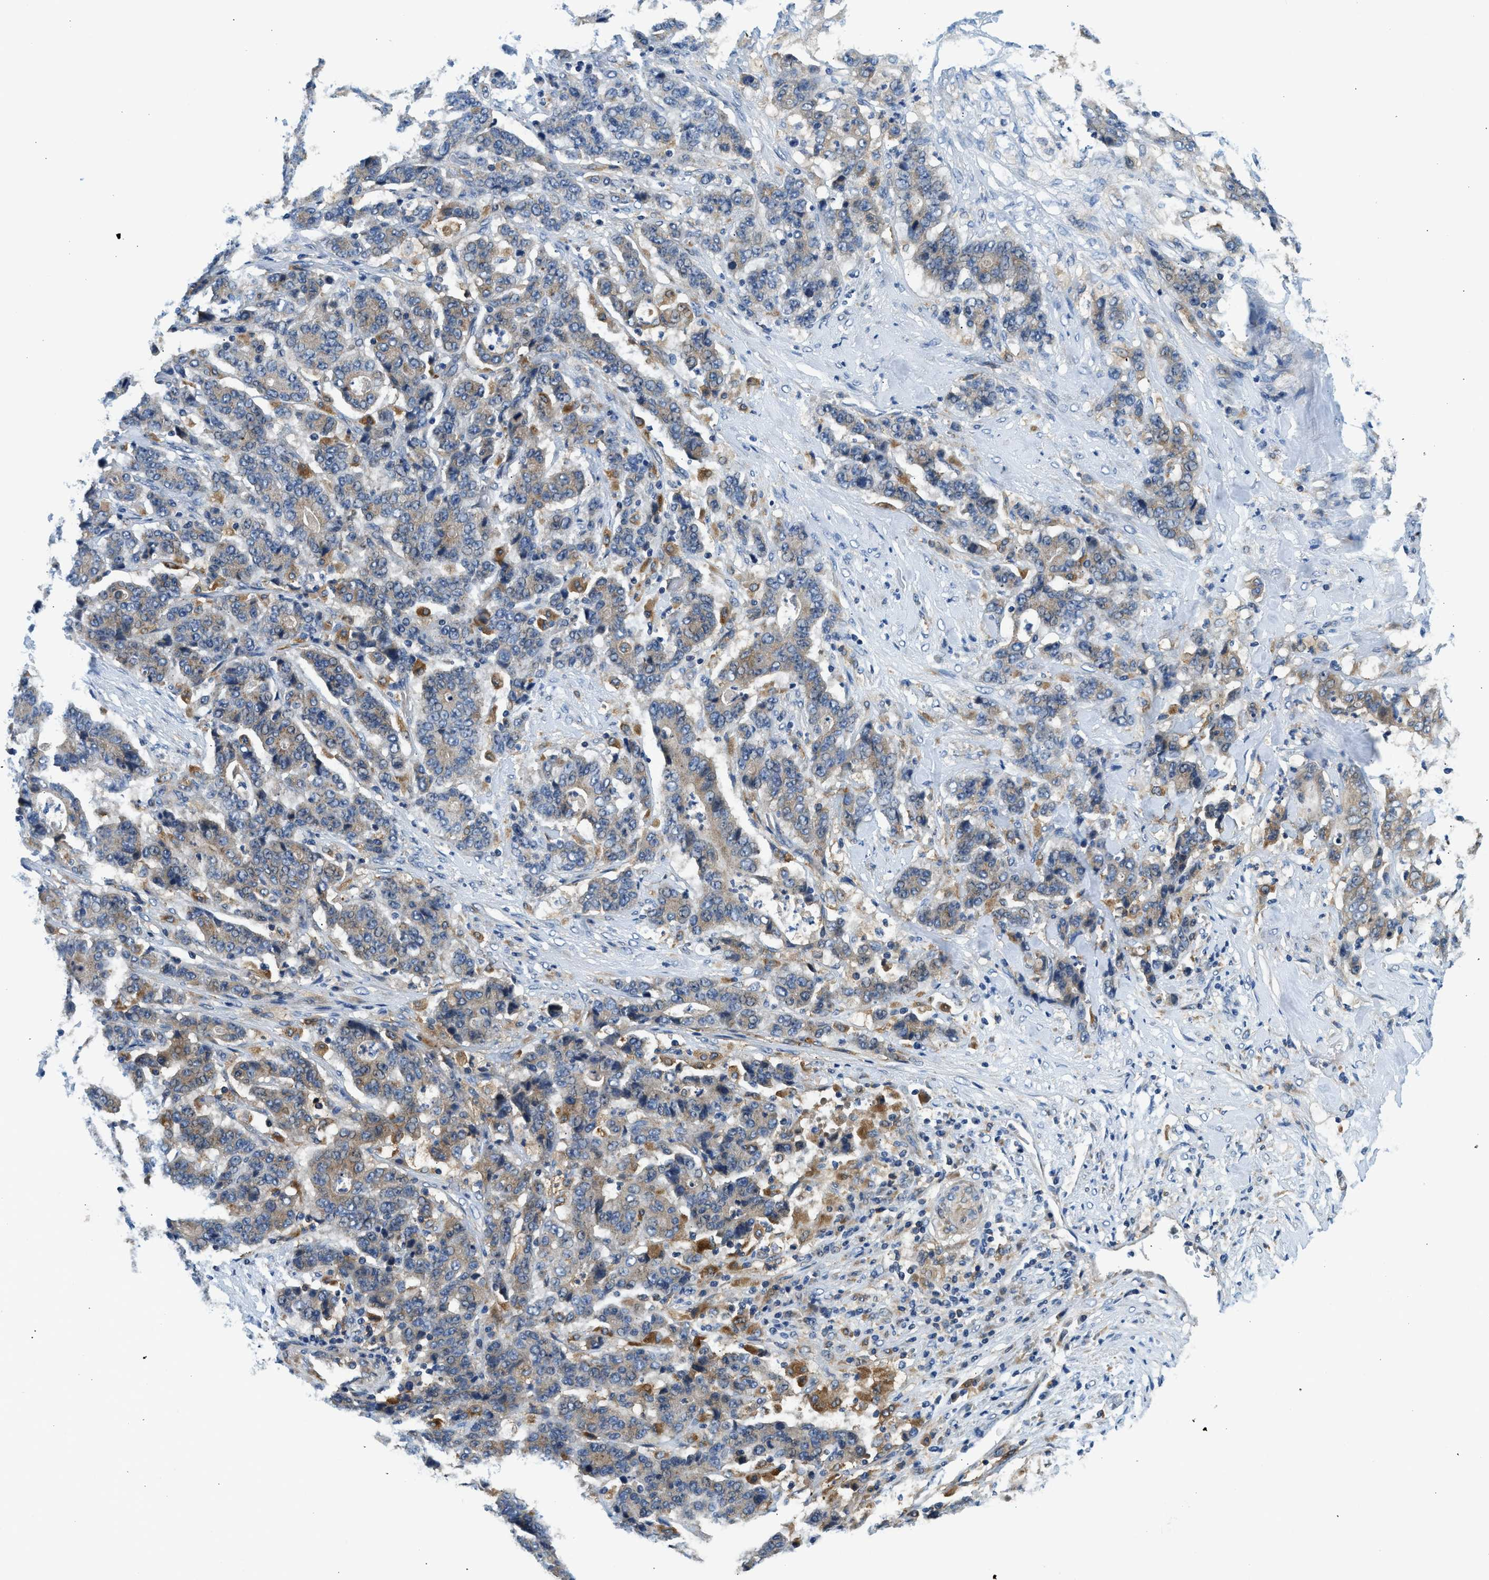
{"staining": {"intensity": "weak", "quantity": ">75%", "location": "cytoplasmic/membranous"}, "tissue": "stomach cancer", "cell_type": "Tumor cells", "image_type": "cancer", "snomed": [{"axis": "morphology", "description": "Adenocarcinoma, NOS"}, {"axis": "topography", "description": "Stomach"}], "caption": "Stomach cancer (adenocarcinoma) stained with DAB (3,3'-diaminobenzidine) immunohistochemistry displays low levels of weak cytoplasmic/membranous expression in approximately >75% of tumor cells. The protein of interest is shown in brown color, while the nuclei are stained blue.", "gene": "LPIN2", "patient": {"sex": "female", "age": 73}}